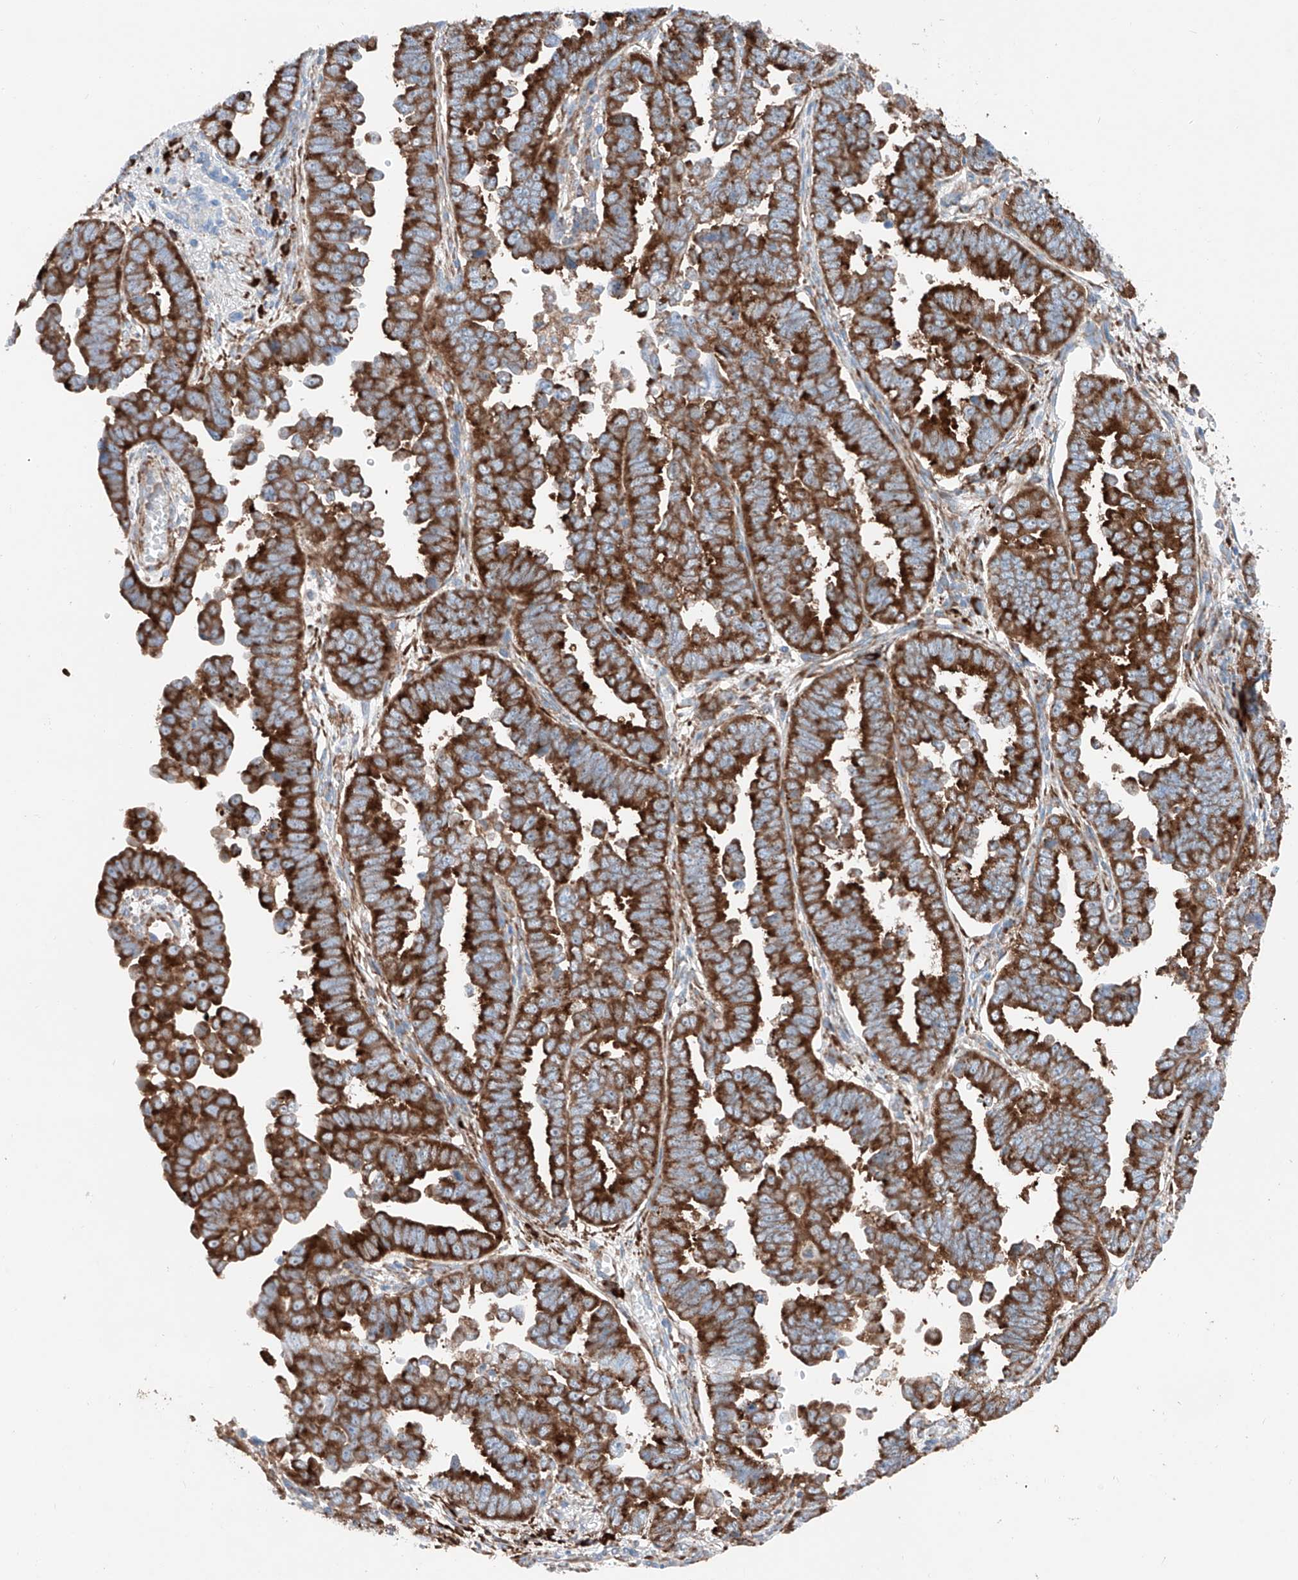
{"staining": {"intensity": "strong", "quantity": ">75%", "location": "cytoplasmic/membranous"}, "tissue": "endometrial cancer", "cell_type": "Tumor cells", "image_type": "cancer", "snomed": [{"axis": "morphology", "description": "Adenocarcinoma, NOS"}, {"axis": "topography", "description": "Endometrium"}], "caption": "DAB immunohistochemical staining of human endometrial adenocarcinoma displays strong cytoplasmic/membranous protein positivity in approximately >75% of tumor cells.", "gene": "CRELD1", "patient": {"sex": "female", "age": 75}}